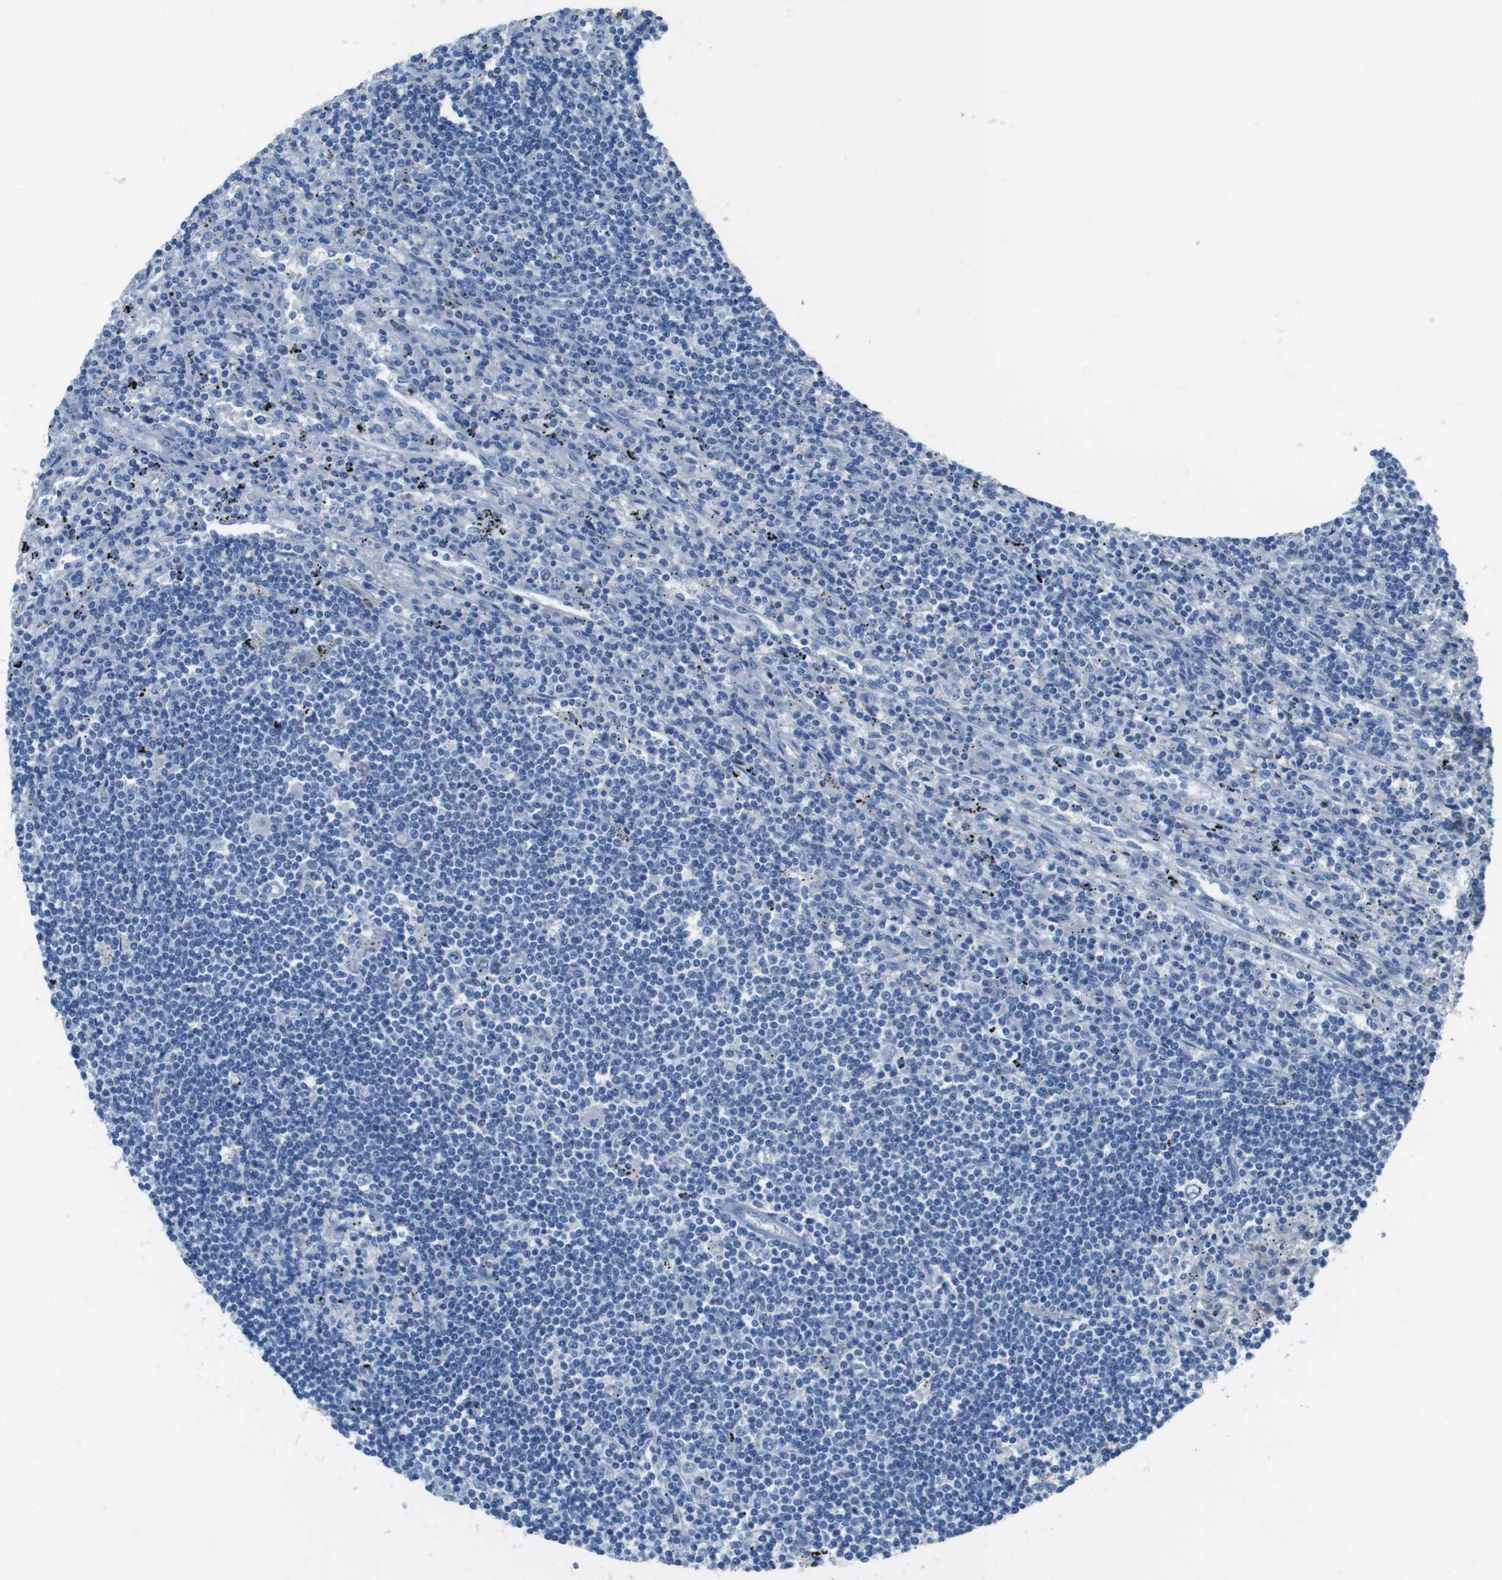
{"staining": {"intensity": "negative", "quantity": "none", "location": "none"}, "tissue": "lymphoma", "cell_type": "Tumor cells", "image_type": "cancer", "snomed": [{"axis": "morphology", "description": "Malignant lymphoma, non-Hodgkin's type, Low grade"}, {"axis": "topography", "description": "Spleen"}], "caption": "Lymphoma was stained to show a protein in brown. There is no significant staining in tumor cells. (DAB IHC, high magnification).", "gene": "CYP2C8", "patient": {"sex": "male", "age": 76}}